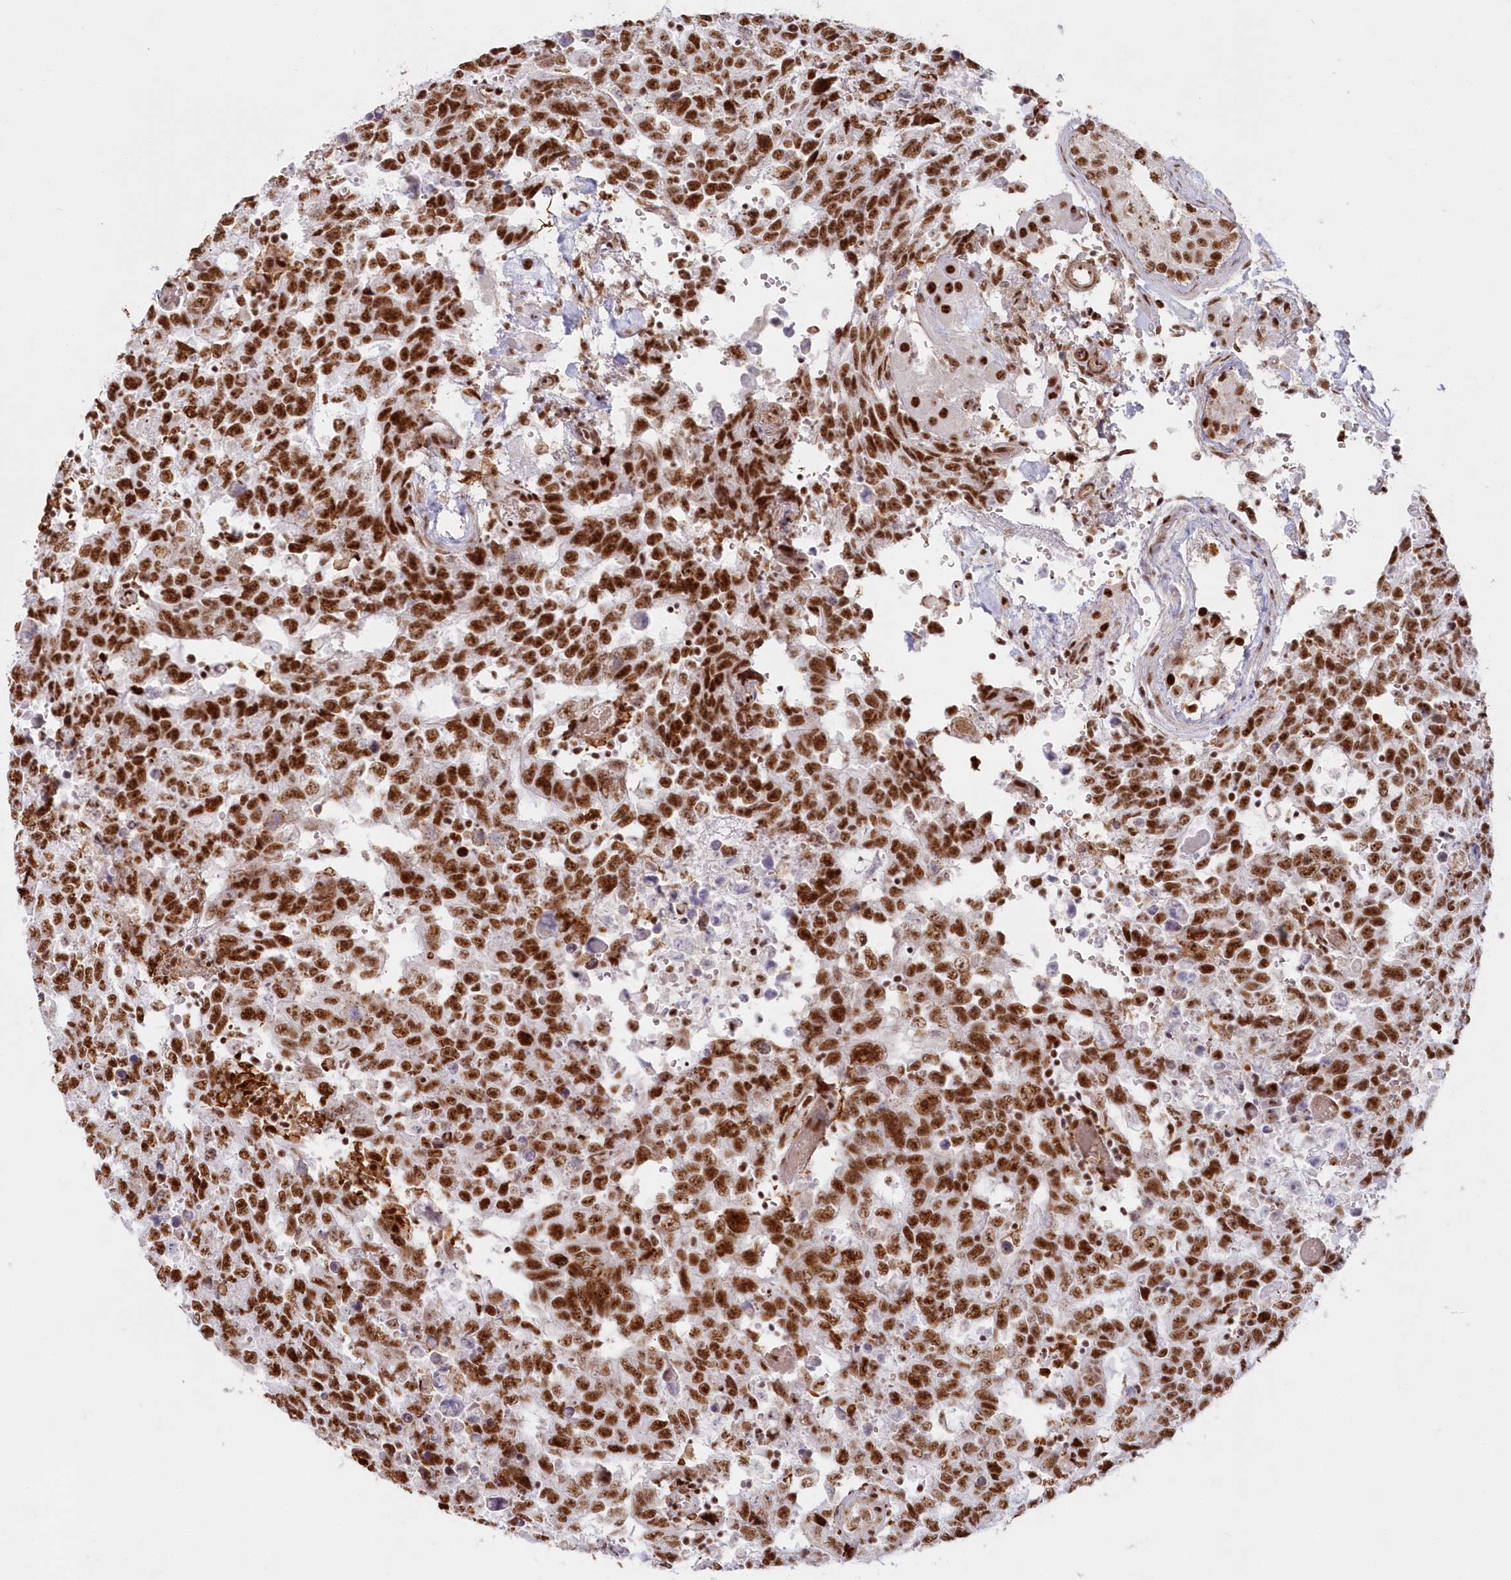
{"staining": {"intensity": "strong", "quantity": ">75%", "location": "nuclear"}, "tissue": "testis cancer", "cell_type": "Tumor cells", "image_type": "cancer", "snomed": [{"axis": "morphology", "description": "Carcinoma, Embryonal, NOS"}, {"axis": "topography", "description": "Testis"}], "caption": "Immunohistochemical staining of embryonal carcinoma (testis) exhibits high levels of strong nuclear positivity in about >75% of tumor cells.", "gene": "DDX46", "patient": {"sex": "male", "age": 26}}